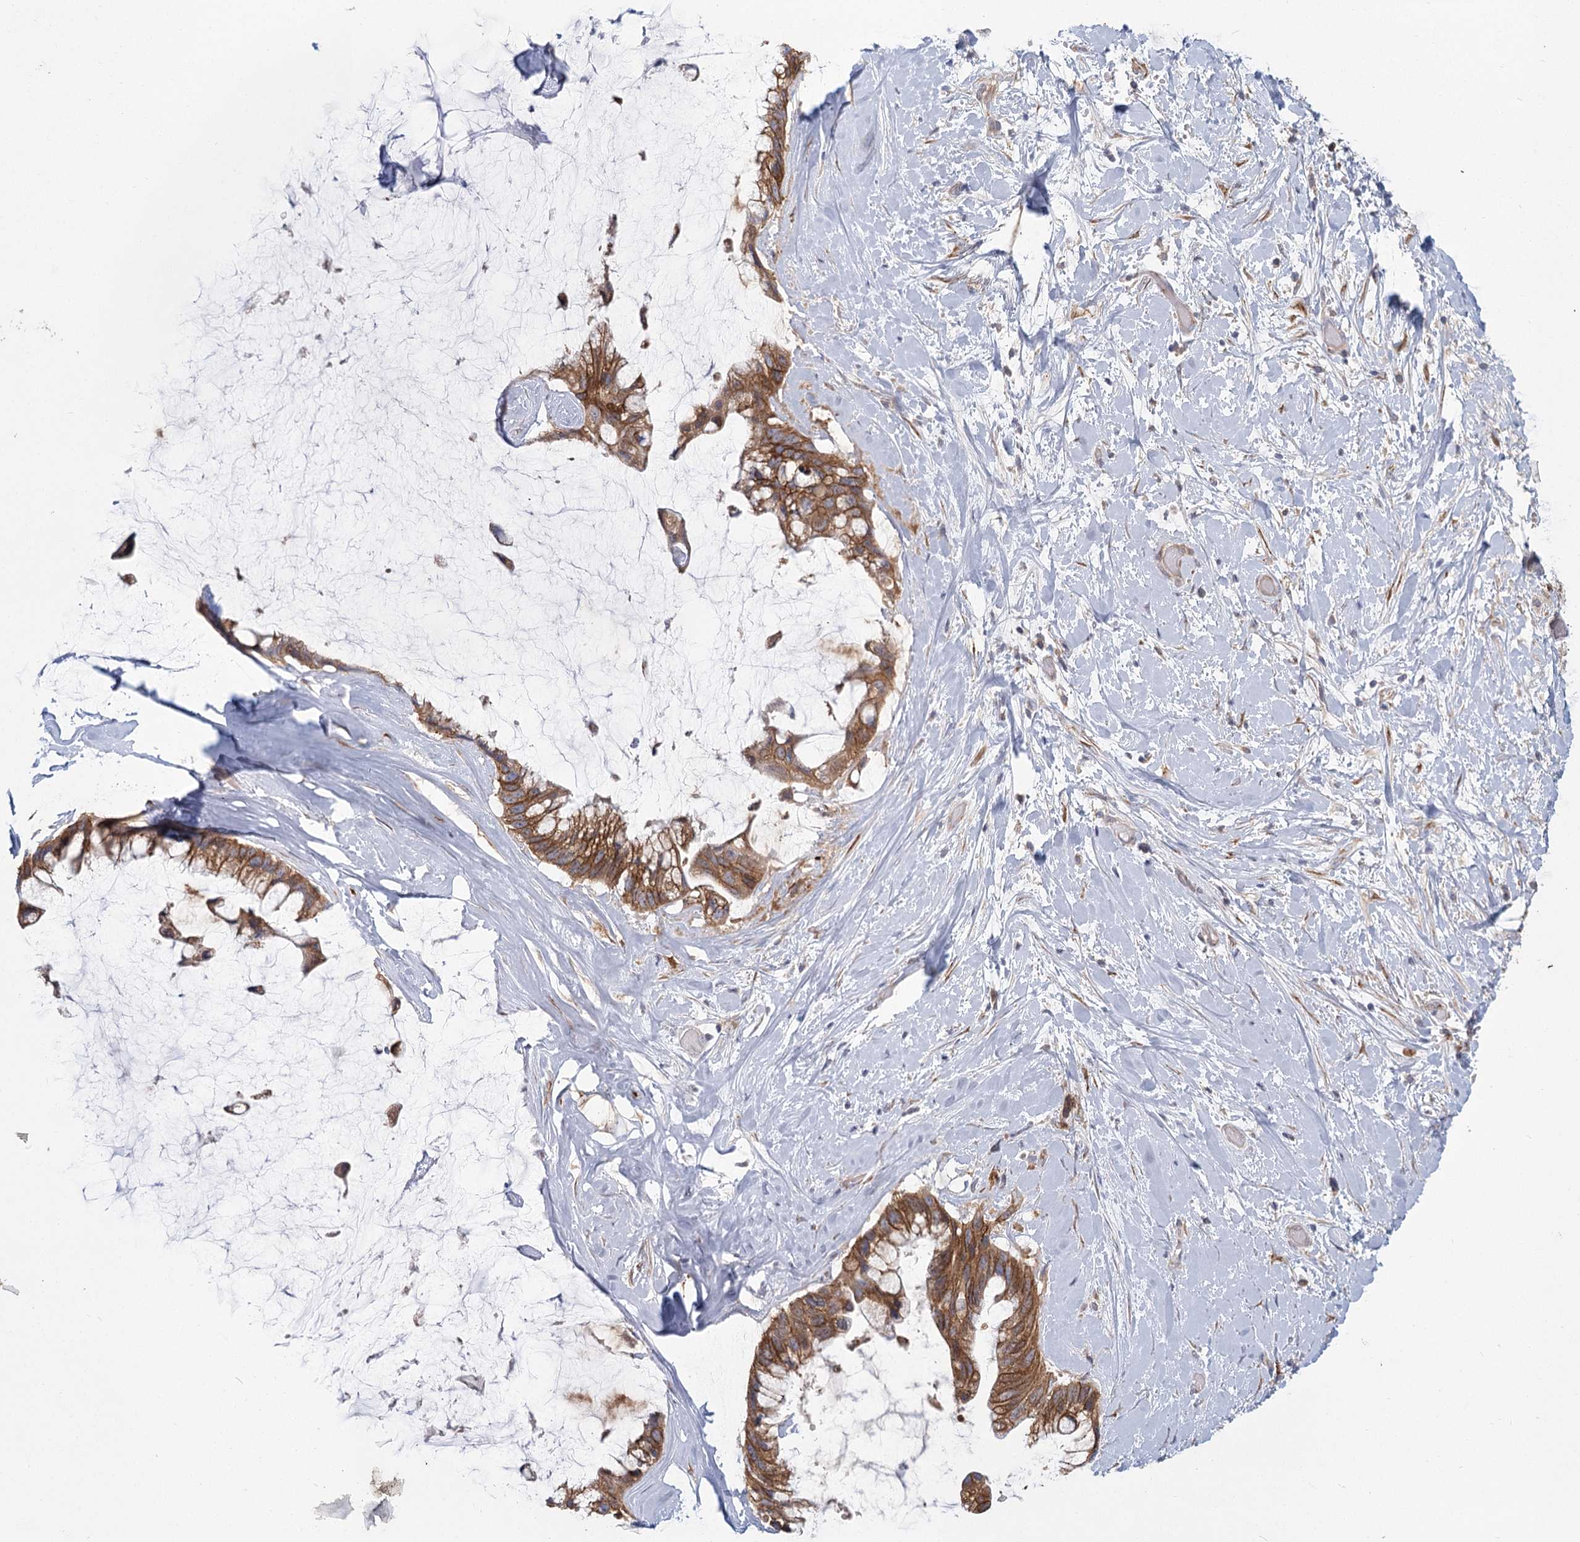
{"staining": {"intensity": "strong", "quantity": ">75%", "location": "cytoplasmic/membranous"}, "tissue": "ovarian cancer", "cell_type": "Tumor cells", "image_type": "cancer", "snomed": [{"axis": "morphology", "description": "Cystadenocarcinoma, mucinous, NOS"}, {"axis": "topography", "description": "Ovary"}], "caption": "Immunohistochemical staining of ovarian cancer reveals high levels of strong cytoplasmic/membranous protein positivity in approximately >75% of tumor cells.", "gene": "CNTLN", "patient": {"sex": "female", "age": 39}}